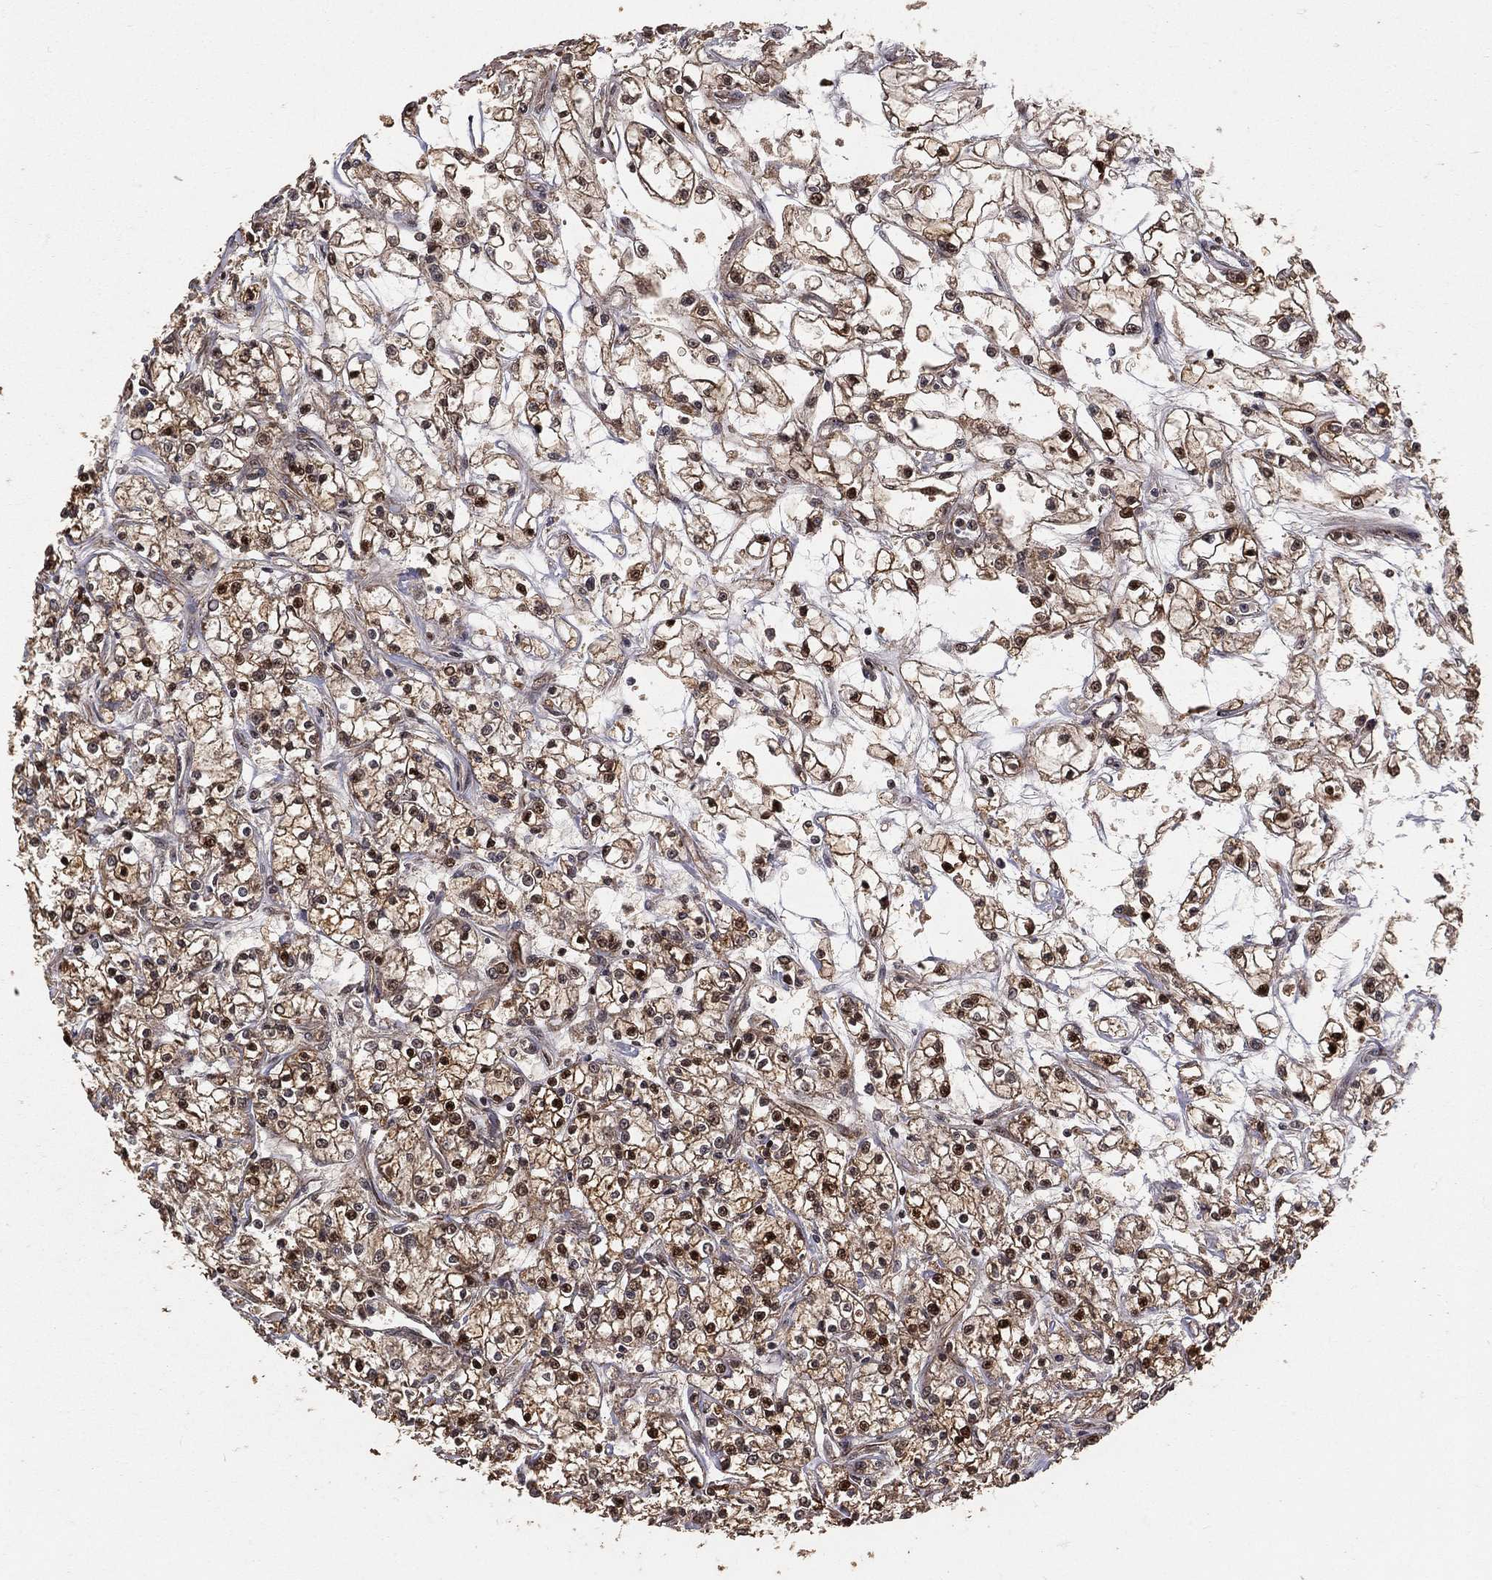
{"staining": {"intensity": "moderate", "quantity": "25%-75%", "location": "cytoplasmic/membranous,nuclear"}, "tissue": "renal cancer", "cell_type": "Tumor cells", "image_type": "cancer", "snomed": [{"axis": "morphology", "description": "Adenocarcinoma, NOS"}, {"axis": "topography", "description": "Kidney"}], "caption": "Renal cancer was stained to show a protein in brown. There is medium levels of moderate cytoplasmic/membranous and nuclear positivity in about 25%-75% of tumor cells. Nuclei are stained in blue.", "gene": "MAPK1", "patient": {"sex": "female", "age": 59}}